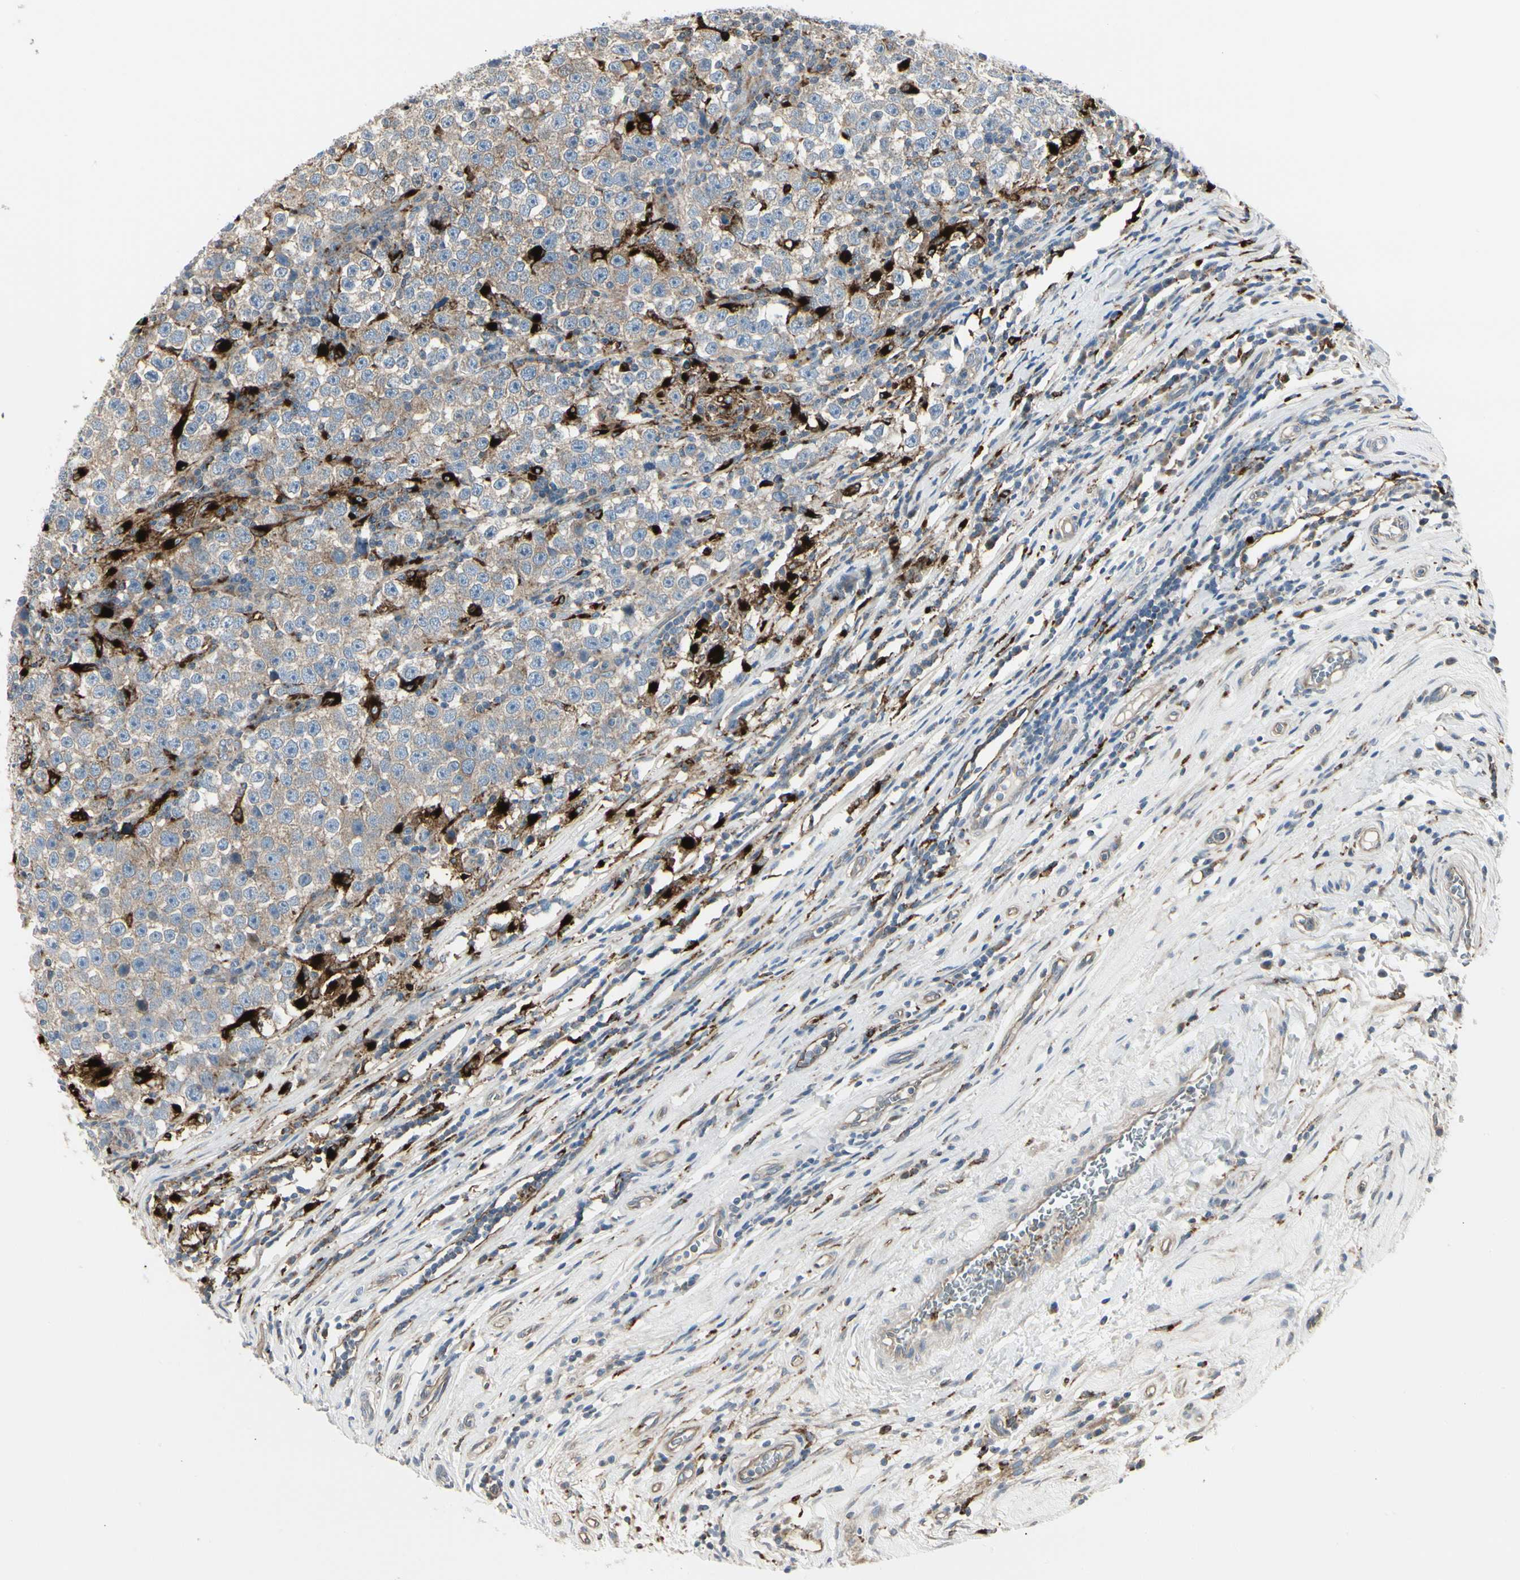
{"staining": {"intensity": "weak", "quantity": "<25%", "location": "cytoplasmic/membranous"}, "tissue": "testis cancer", "cell_type": "Tumor cells", "image_type": "cancer", "snomed": [{"axis": "morphology", "description": "Seminoma, NOS"}, {"axis": "topography", "description": "Testis"}], "caption": "A high-resolution histopathology image shows immunohistochemistry staining of seminoma (testis), which reveals no significant staining in tumor cells.", "gene": "ATP6V1B2", "patient": {"sex": "male", "age": 43}}